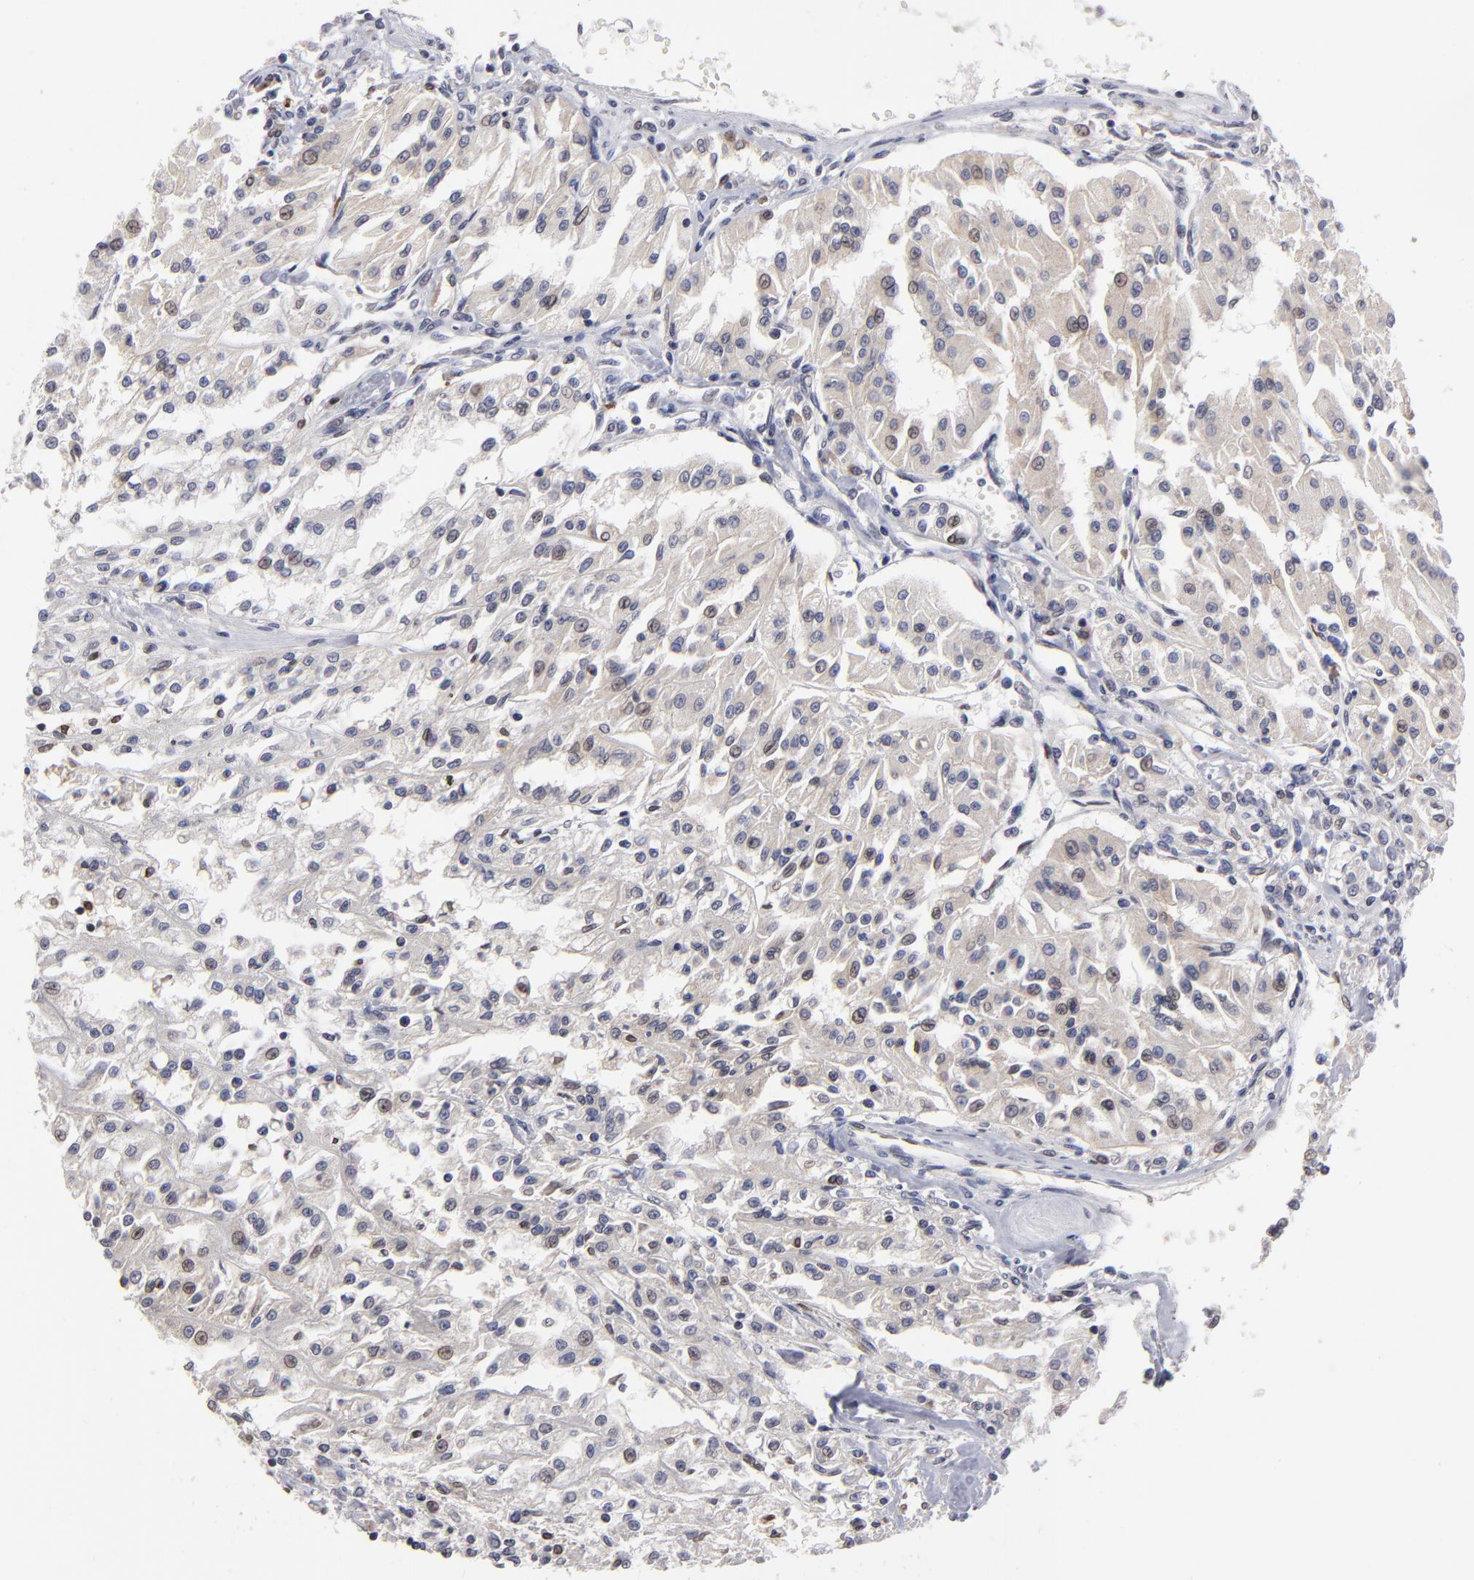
{"staining": {"intensity": "weak", "quantity": "25%-75%", "location": "cytoplasmic/membranous,nuclear"}, "tissue": "renal cancer", "cell_type": "Tumor cells", "image_type": "cancer", "snomed": [{"axis": "morphology", "description": "Adenocarcinoma, NOS"}, {"axis": "topography", "description": "Kidney"}], "caption": "Immunohistochemical staining of human renal cancer (adenocarcinoma) displays weak cytoplasmic/membranous and nuclear protein positivity in approximately 25%-75% of tumor cells.", "gene": "CEP97", "patient": {"sex": "male", "age": 78}}